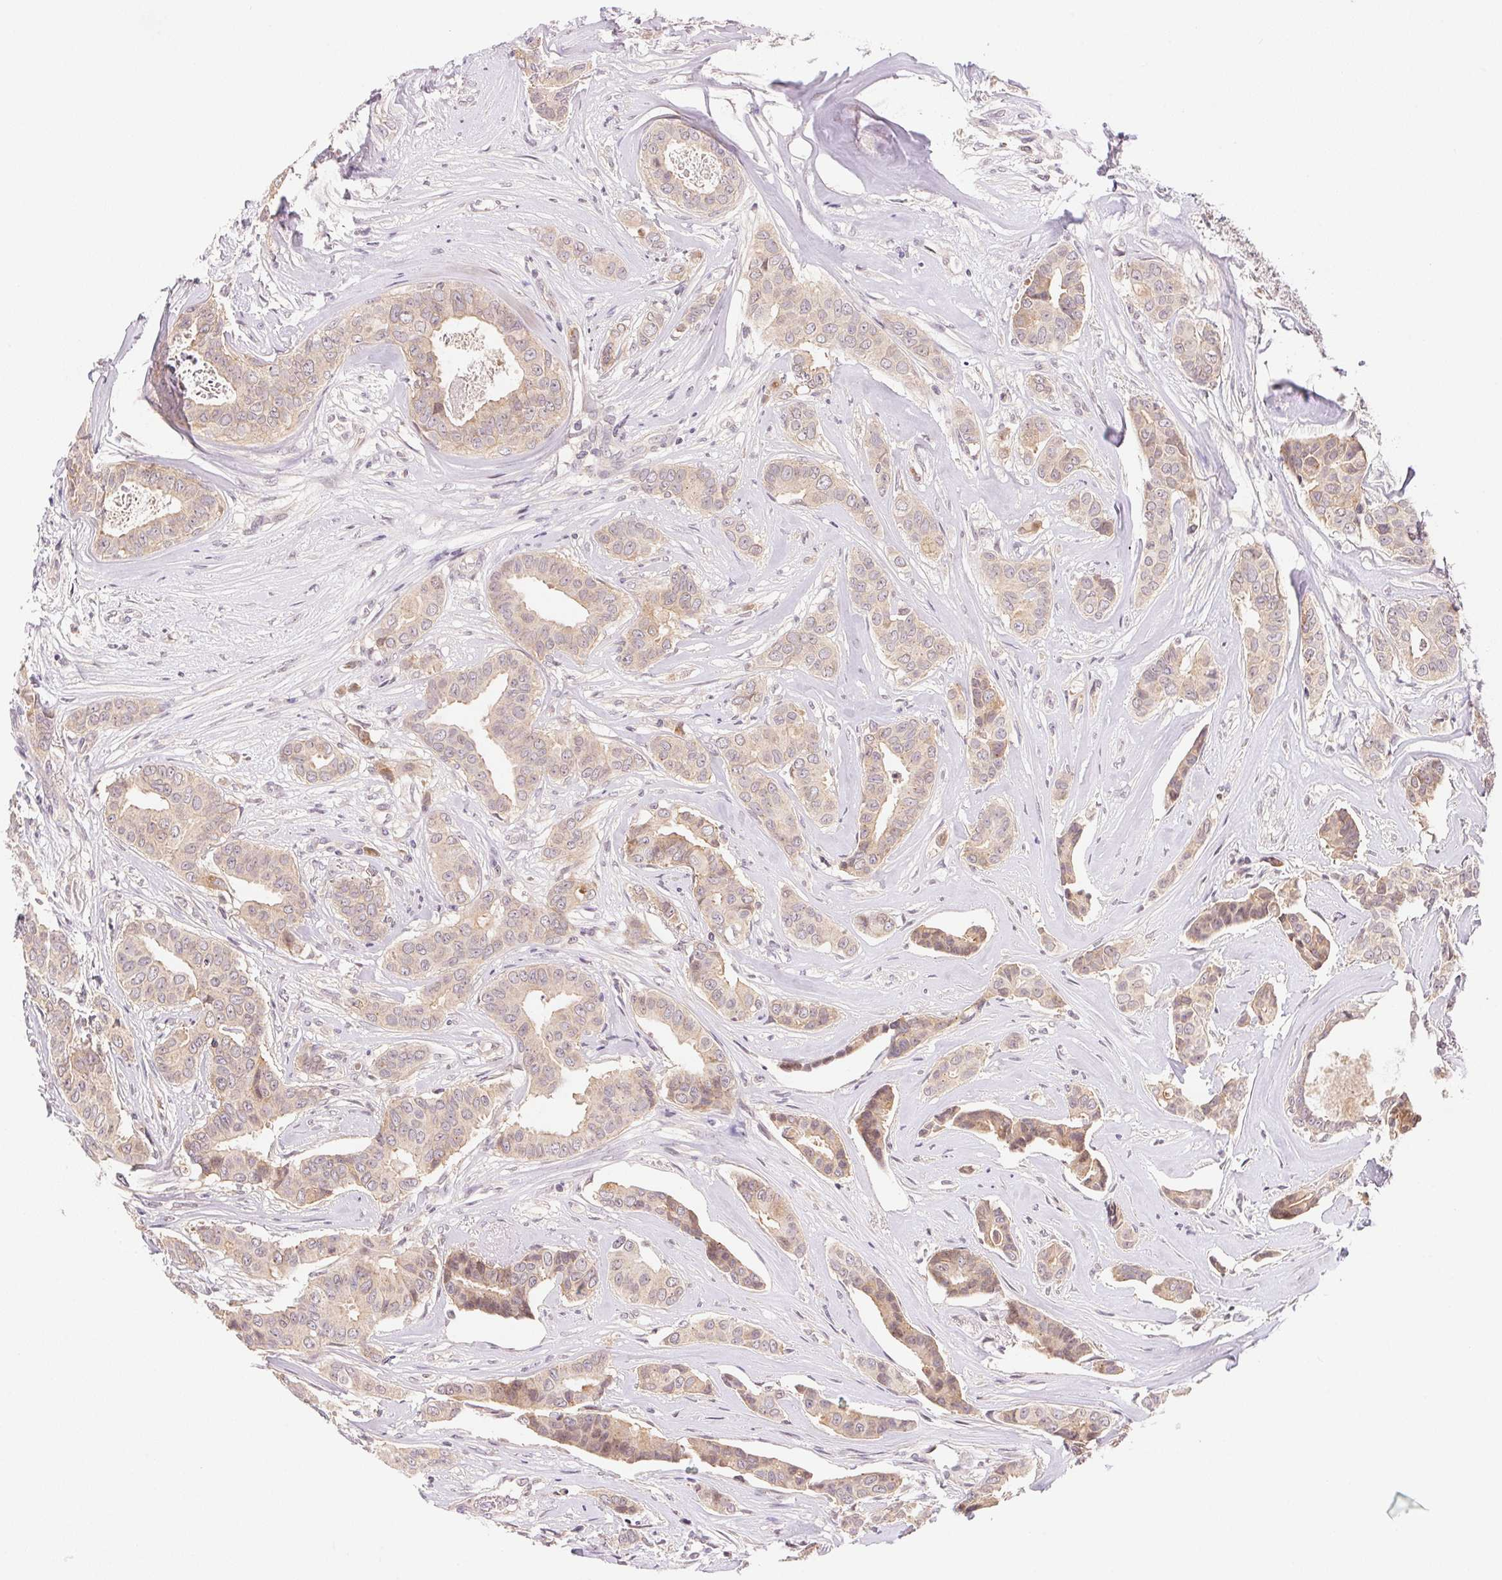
{"staining": {"intensity": "weak", "quantity": ">75%", "location": "cytoplasmic/membranous"}, "tissue": "breast cancer", "cell_type": "Tumor cells", "image_type": "cancer", "snomed": [{"axis": "morphology", "description": "Duct carcinoma"}, {"axis": "topography", "description": "Breast"}], "caption": "Immunohistochemical staining of breast cancer (intraductal carcinoma) shows weak cytoplasmic/membranous protein staining in about >75% of tumor cells.", "gene": "BNIP5", "patient": {"sex": "female", "age": 45}}